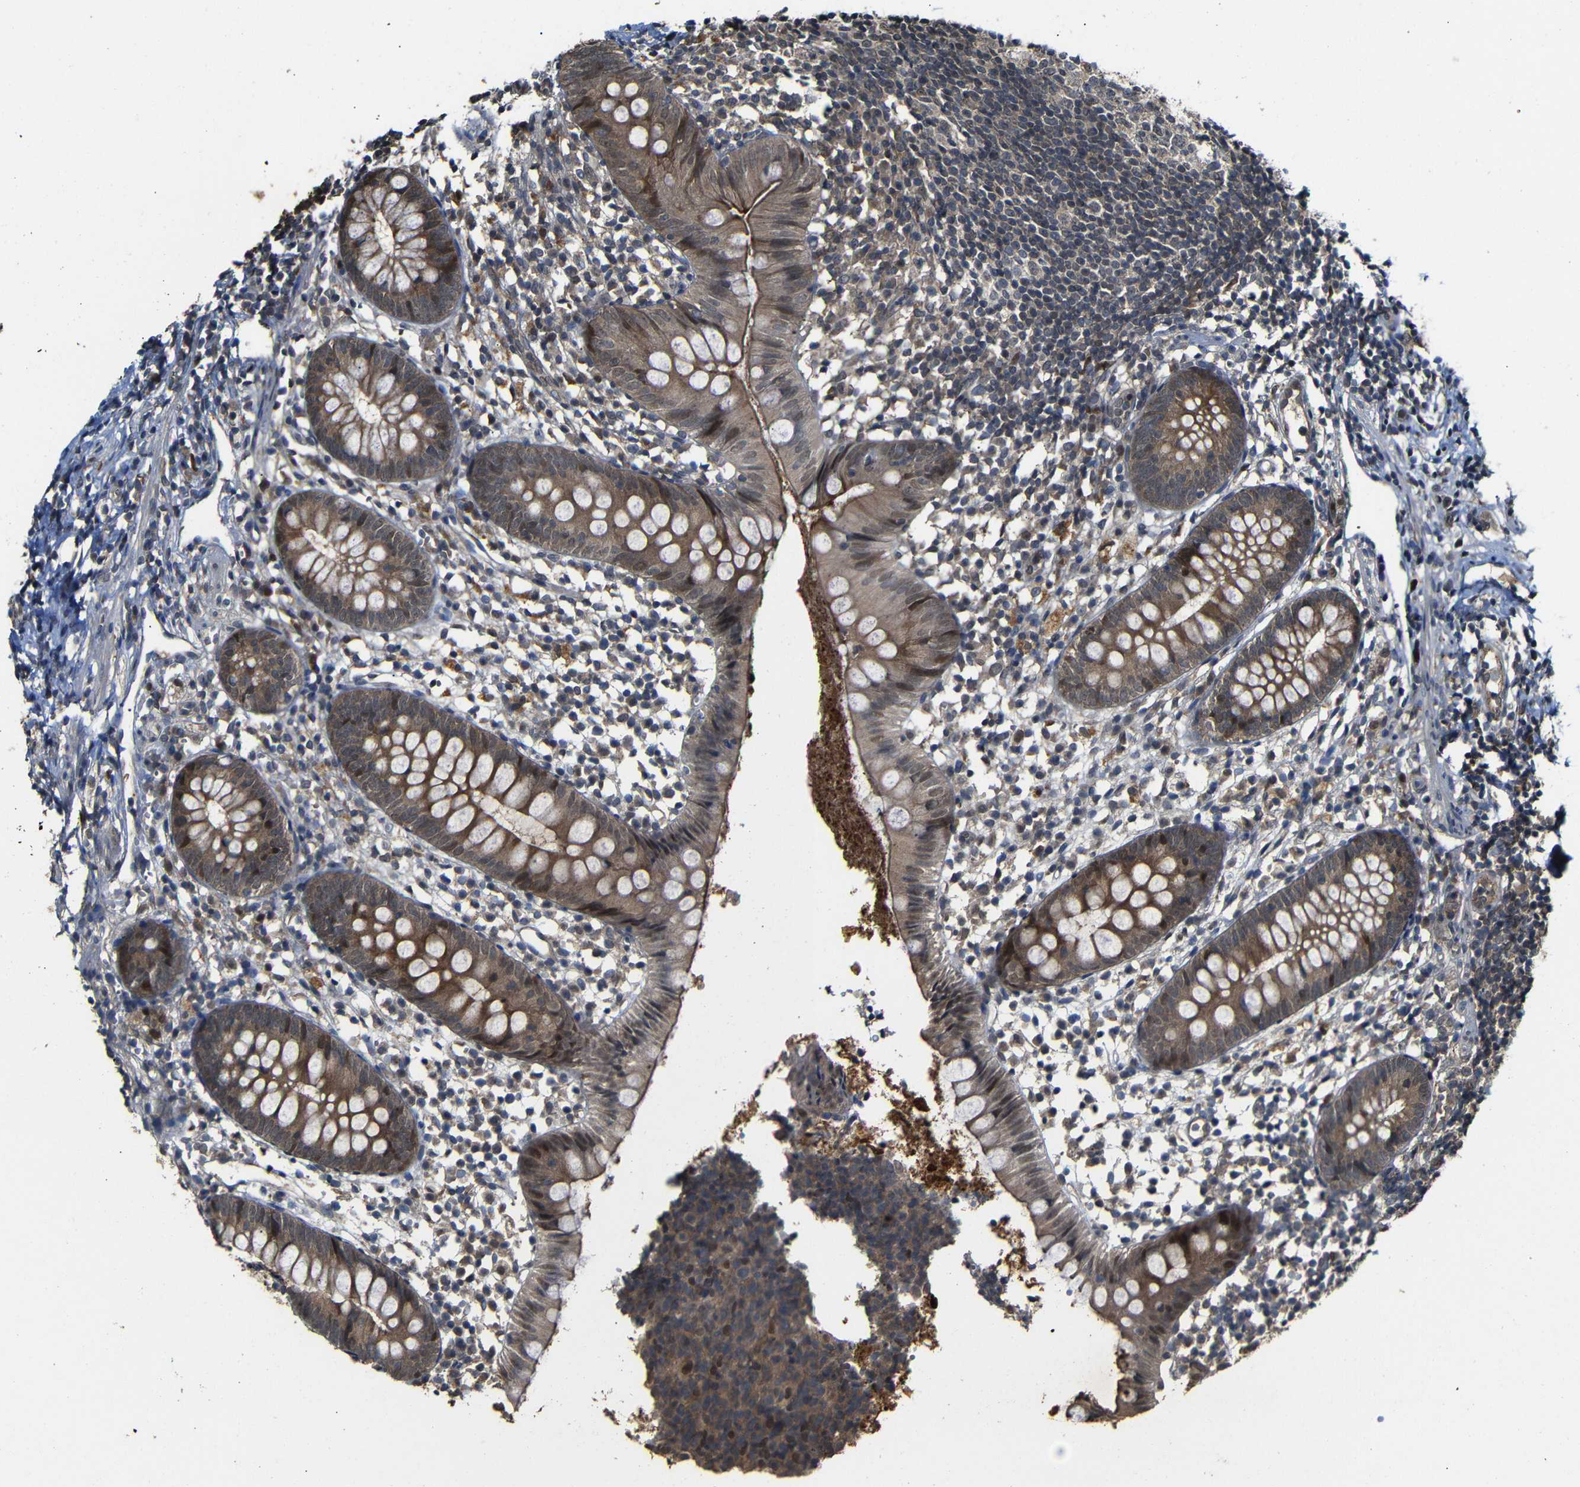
{"staining": {"intensity": "moderate", "quantity": ">75%", "location": "cytoplasmic/membranous"}, "tissue": "appendix", "cell_type": "Glandular cells", "image_type": "normal", "snomed": [{"axis": "morphology", "description": "Normal tissue, NOS"}, {"axis": "topography", "description": "Appendix"}], "caption": "Protein staining of unremarkable appendix shows moderate cytoplasmic/membranous staining in approximately >75% of glandular cells.", "gene": "ATG12", "patient": {"sex": "female", "age": 20}}